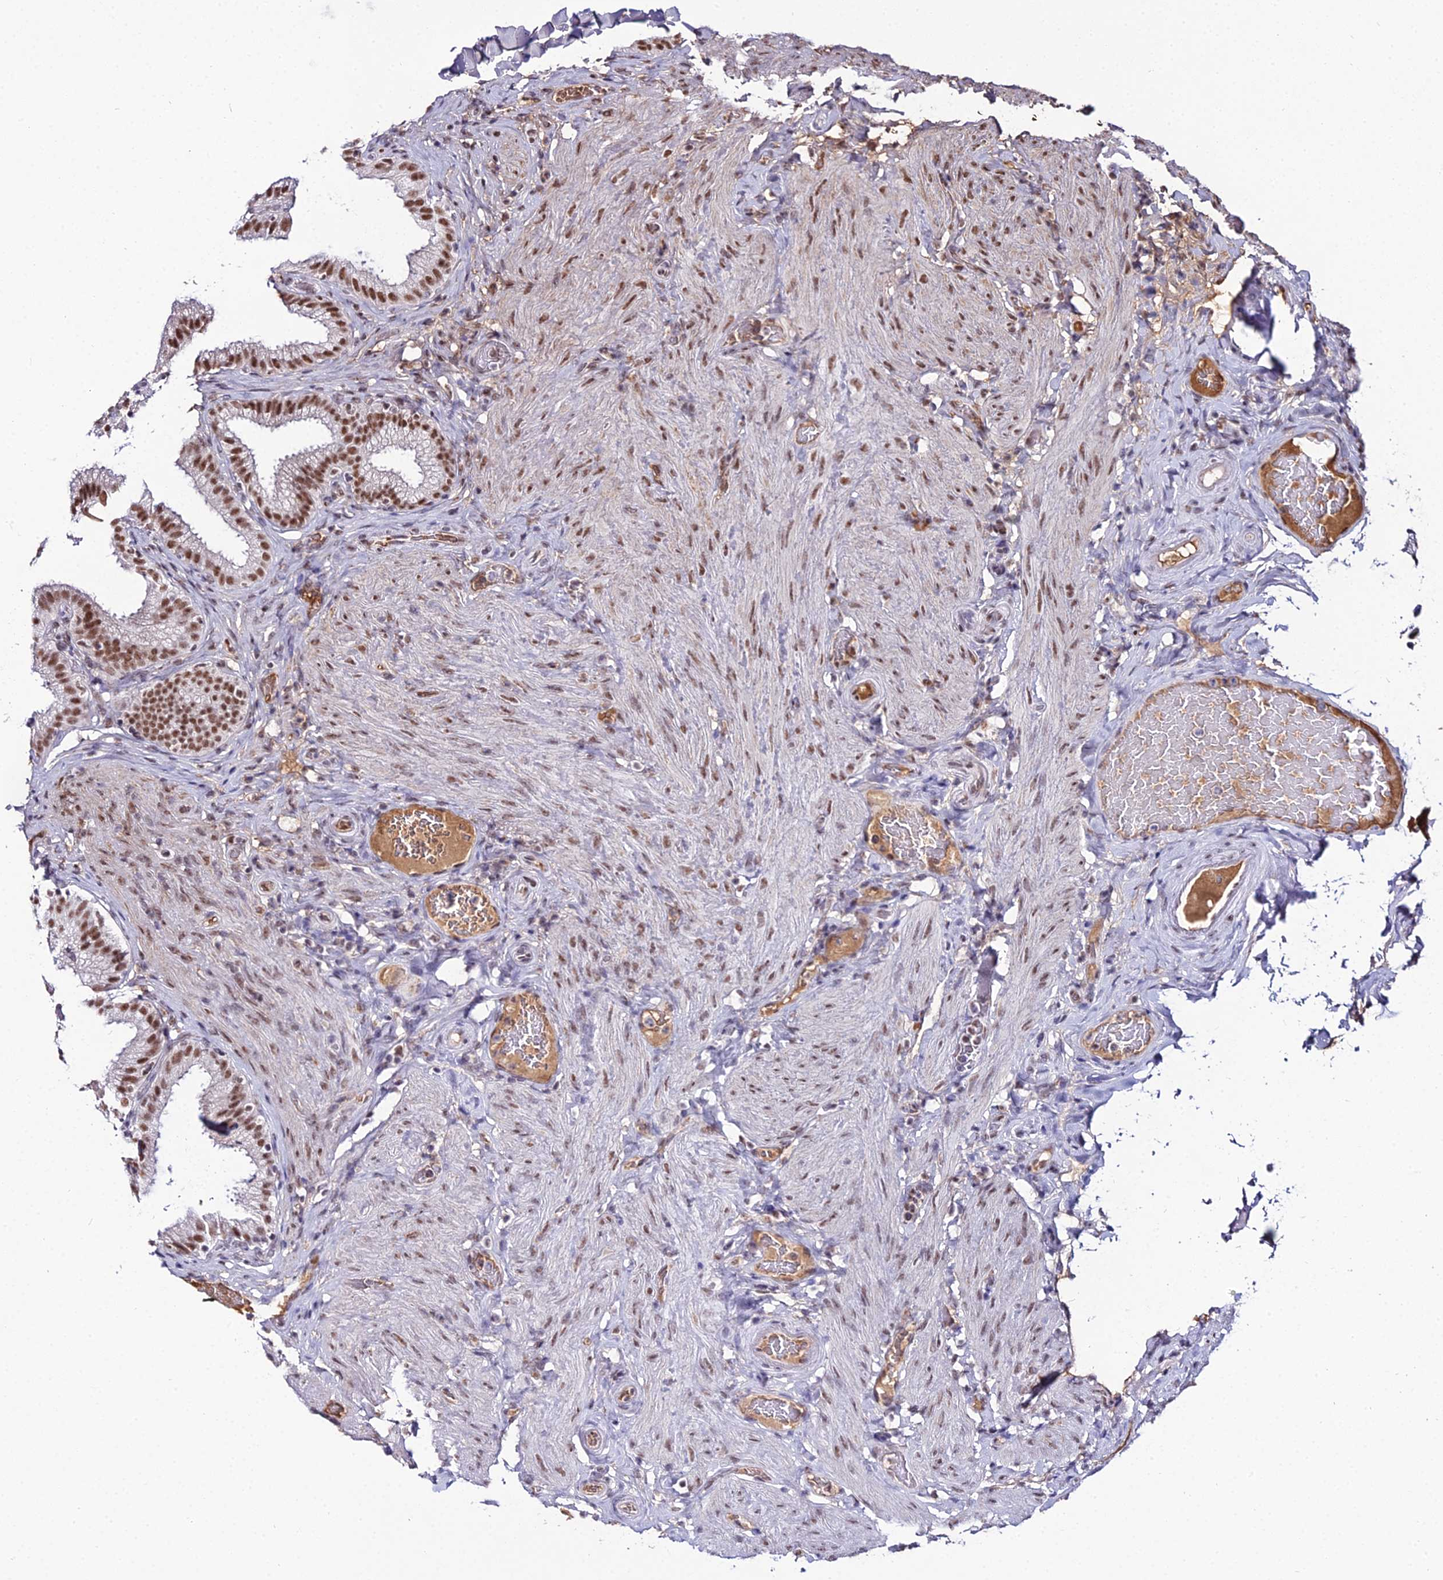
{"staining": {"intensity": "strong", "quantity": ">75%", "location": "nuclear"}, "tissue": "gallbladder", "cell_type": "Glandular cells", "image_type": "normal", "snomed": [{"axis": "morphology", "description": "Normal tissue, NOS"}, {"axis": "topography", "description": "Gallbladder"}], "caption": "Brown immunohistochemical staining in benign human gallbladder exhibits strong nuclear expression in about >75% of glandular cells.", "gene": "RBM12", "patient": {"sex": "male", "age": 54}}